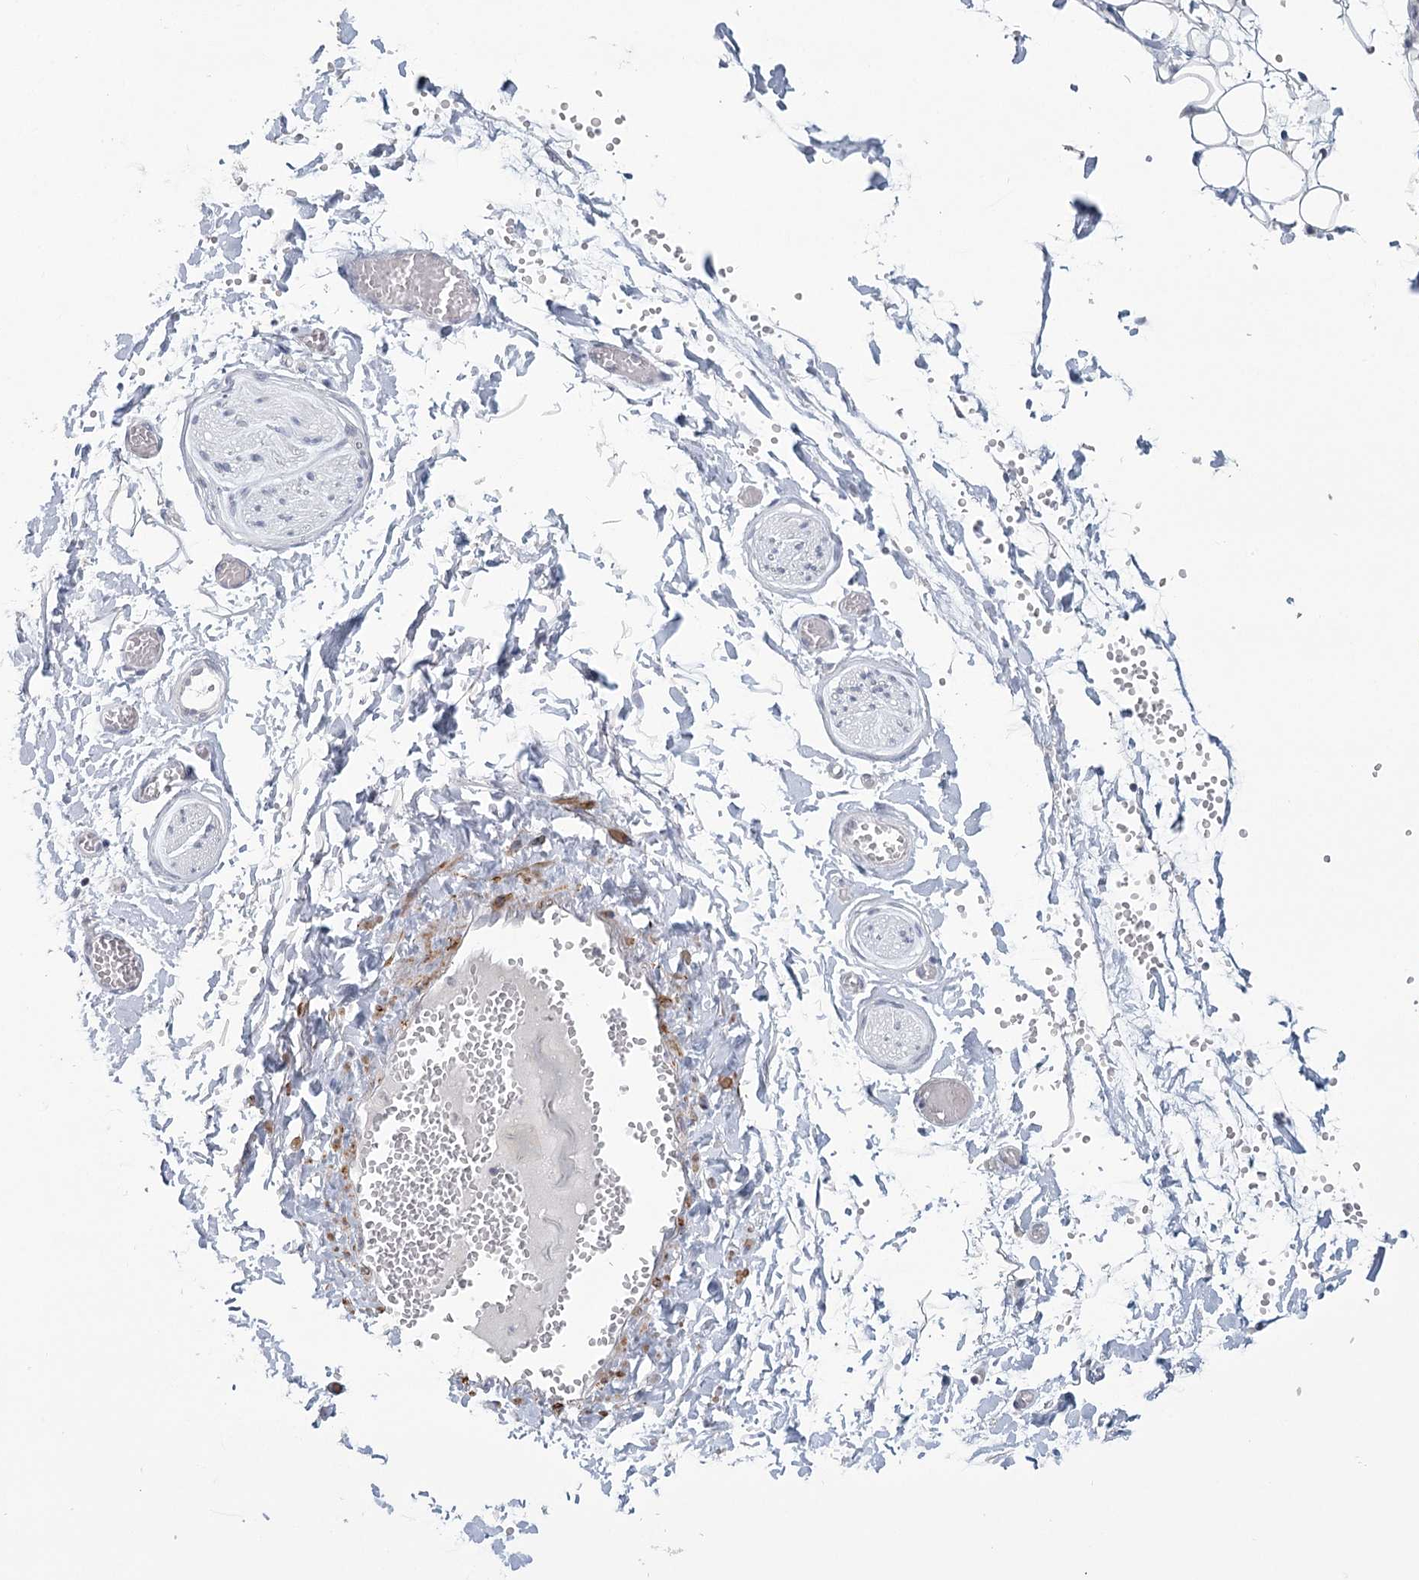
{"staining": {"intensity": "moderate", "quantity": "<25%", "location": "cytoplasmic/membranous"}, "tissue": "salivary gland", "cell_type": "Glandular cells", "image_type": "normal", "snomed": [{"axis": "morphology", "description": "Normal tissue, NOS"}, {"axis": "topography", "description": "Salivary gland"}], "caption": "Immunohistochemical staining of unremarkable salivary gland displays low levels of moderate cytoplasmic/membranous positivity in approximately <25% of glandular cells. (Stains: DAB in brown, nuclei in blue, Microscopy: brightfield microscopy at high magnification).", "gene": "TMEM70", "patient": {"sex": "male", "age": 63}}